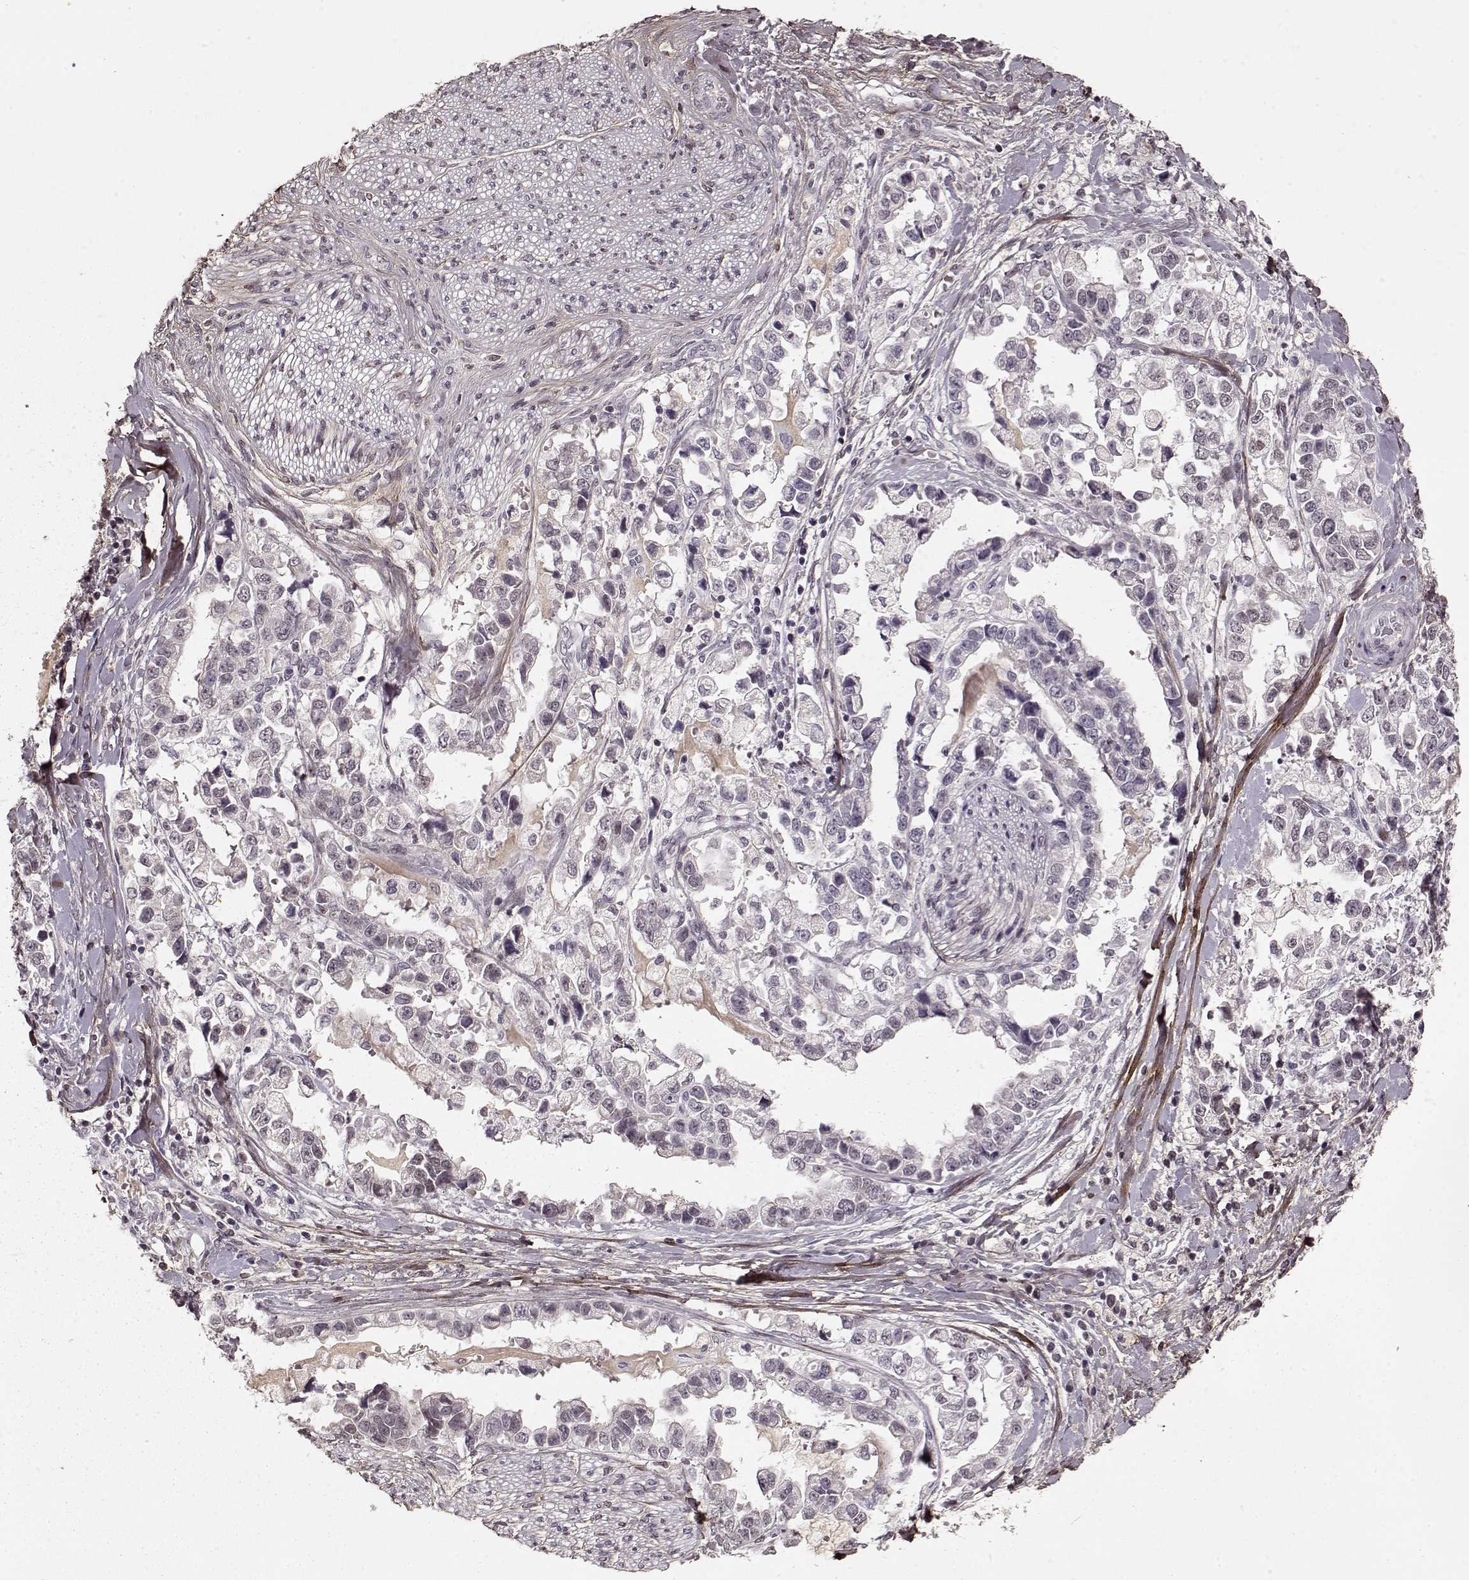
{"staining": {"intensity": "negative", "quantity": "none", "location": "none"}, "tissue": "stomach cancer", "cell_type": "Tumor cells", "image_type": "cancer", "snomed": [{"axis": "morphology", "description": "Adenocarcinoma, NOS"}, {"axis": "topography", "description": "Stomach"}], "caption": "This is an IHC micrograph of human stomach adenocarcinoma. There is no staining in tumor cells.", "gene": "LUM", "patient": {"sex": "male", "age": 59}}